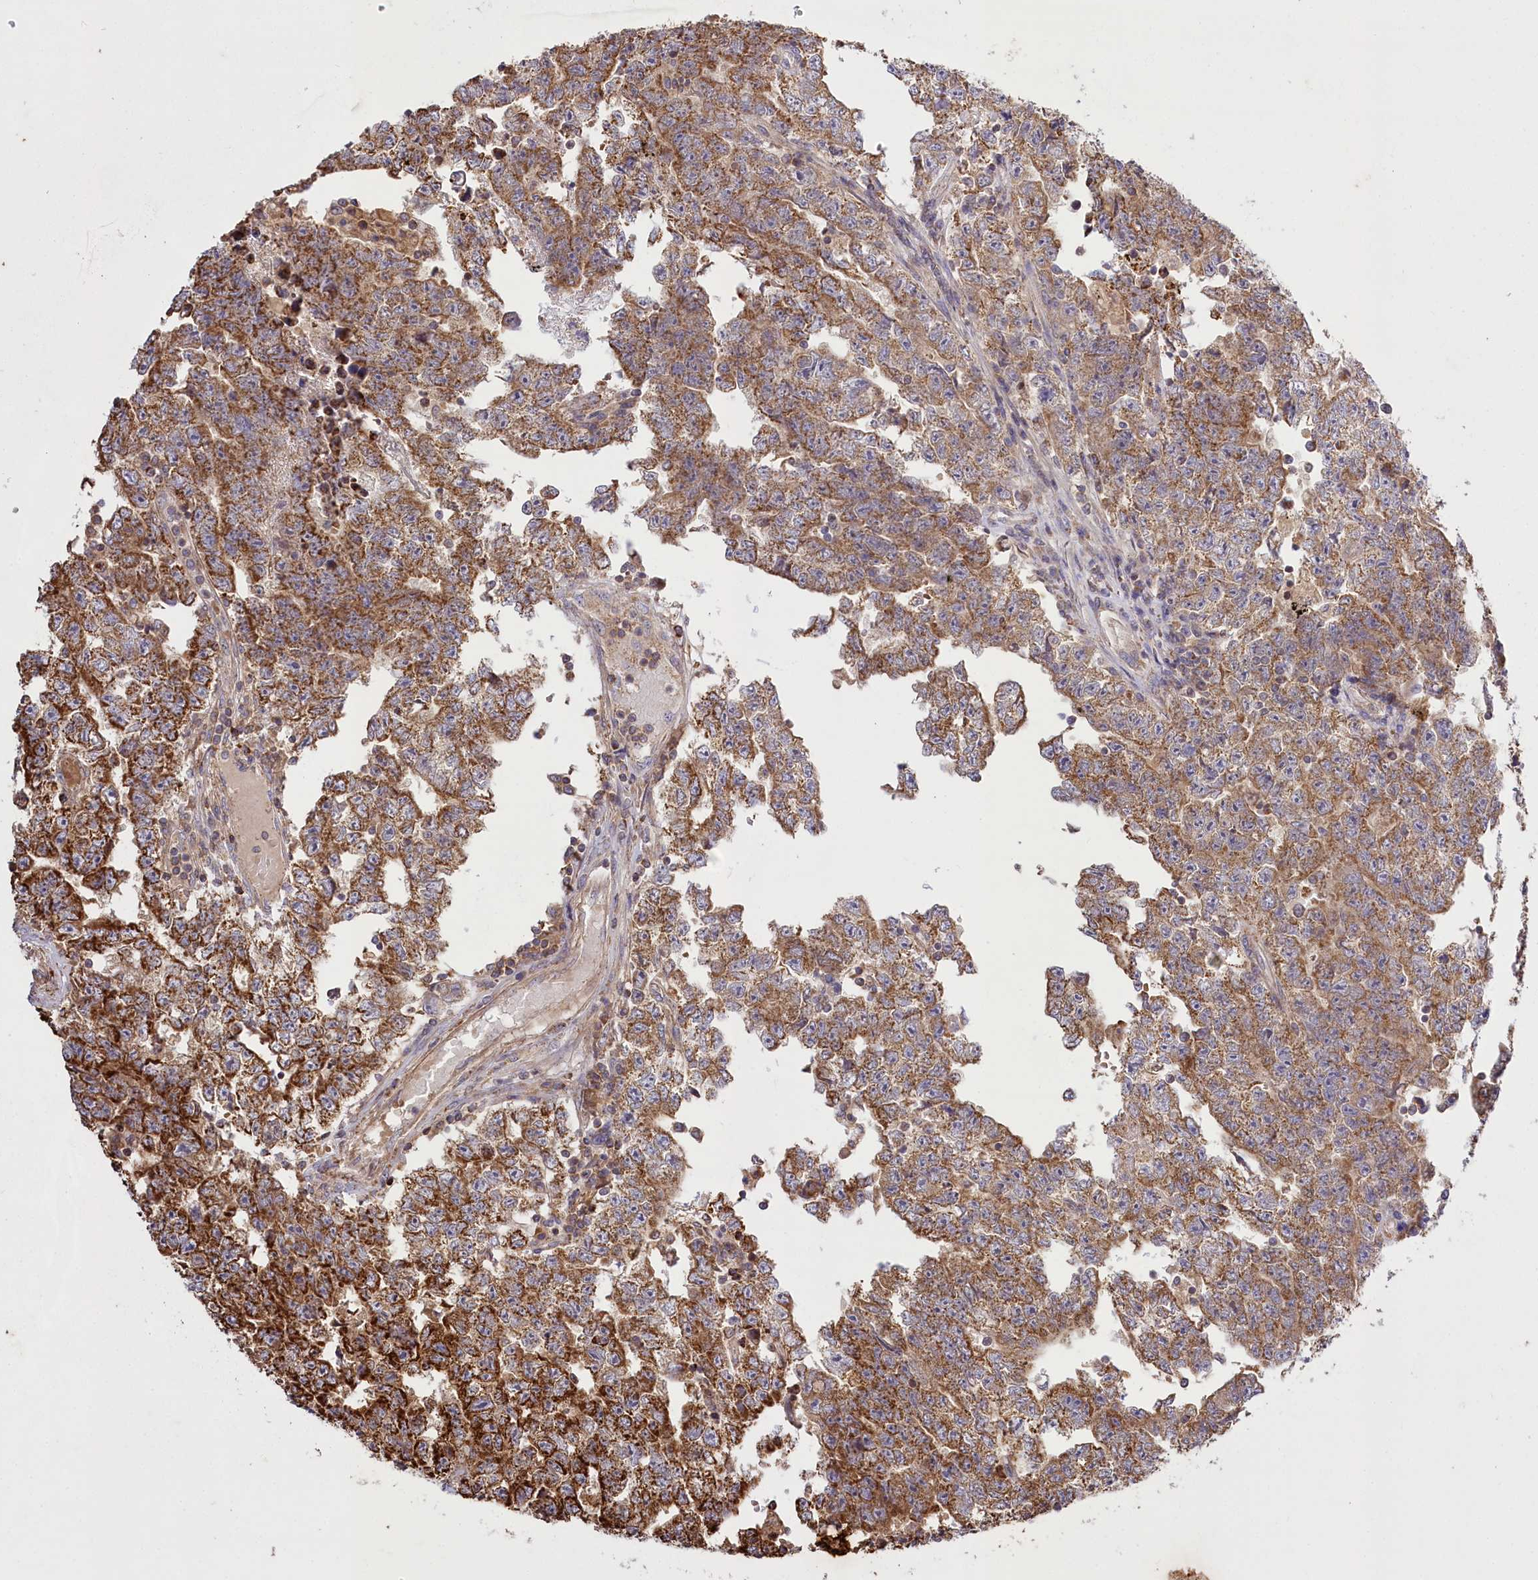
{"staining": {"intensity": "moderate", "quantity": ">75%", "location": "cytoplasmic/membranous"}, "tissue": "testis cancer", "cell_type": "Tumor cells", "image_type": "cancer", "snomed": [{"axis": "morphology", "description": "Carcinoma, Embryonal, NOS"}, {"axis": "topography", "description": "Testis"}], "caption": "Human testis cancer stained with a brown dye demonstrates moderate cytoplasmic/membranous positive staining in approximately >75% of tumor cells.", "gene": "CARD19", "patient": {"sex": "male", "age": 25}}